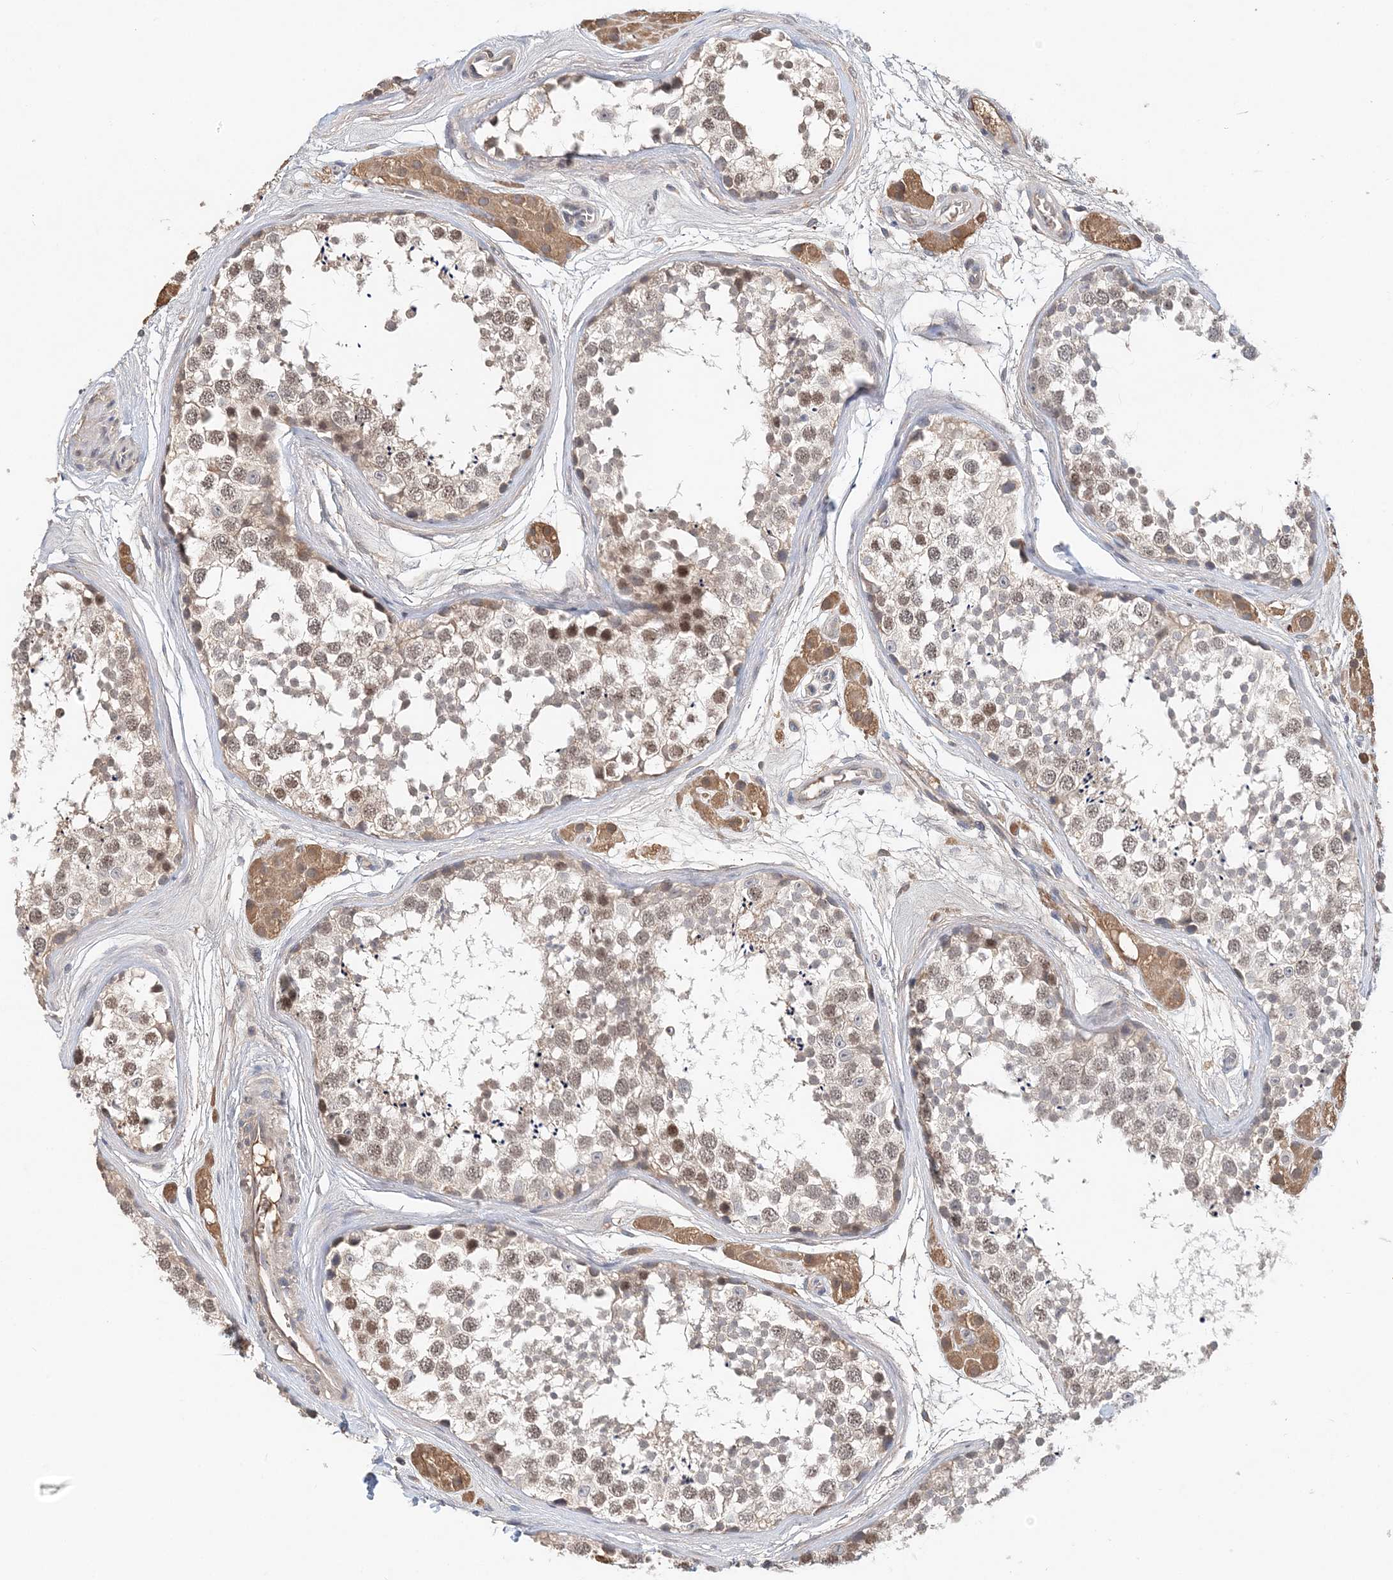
{"staining": {"intensity": "moderate", "quantity": "25%-75%", "location": "nuclear"}, "tissue": "testis", "cell_type": "Cells in seminiferous ducts", "image_type": "normal", "snomed": [{"axis": "morphology", "description": "Normal tissue, NOS"}, {"axis": "topography", "description": "Testis"}], "caption": "Protein staining of benign testis shows moderate nuclear expression in approximately 25%-75% of cells in seminiferous ducts. The protein of interest is shown in brown color, while the nuclei are stained blue.", "gene": "SYCP3", "patient": {"sex": "male", "age": 56}}